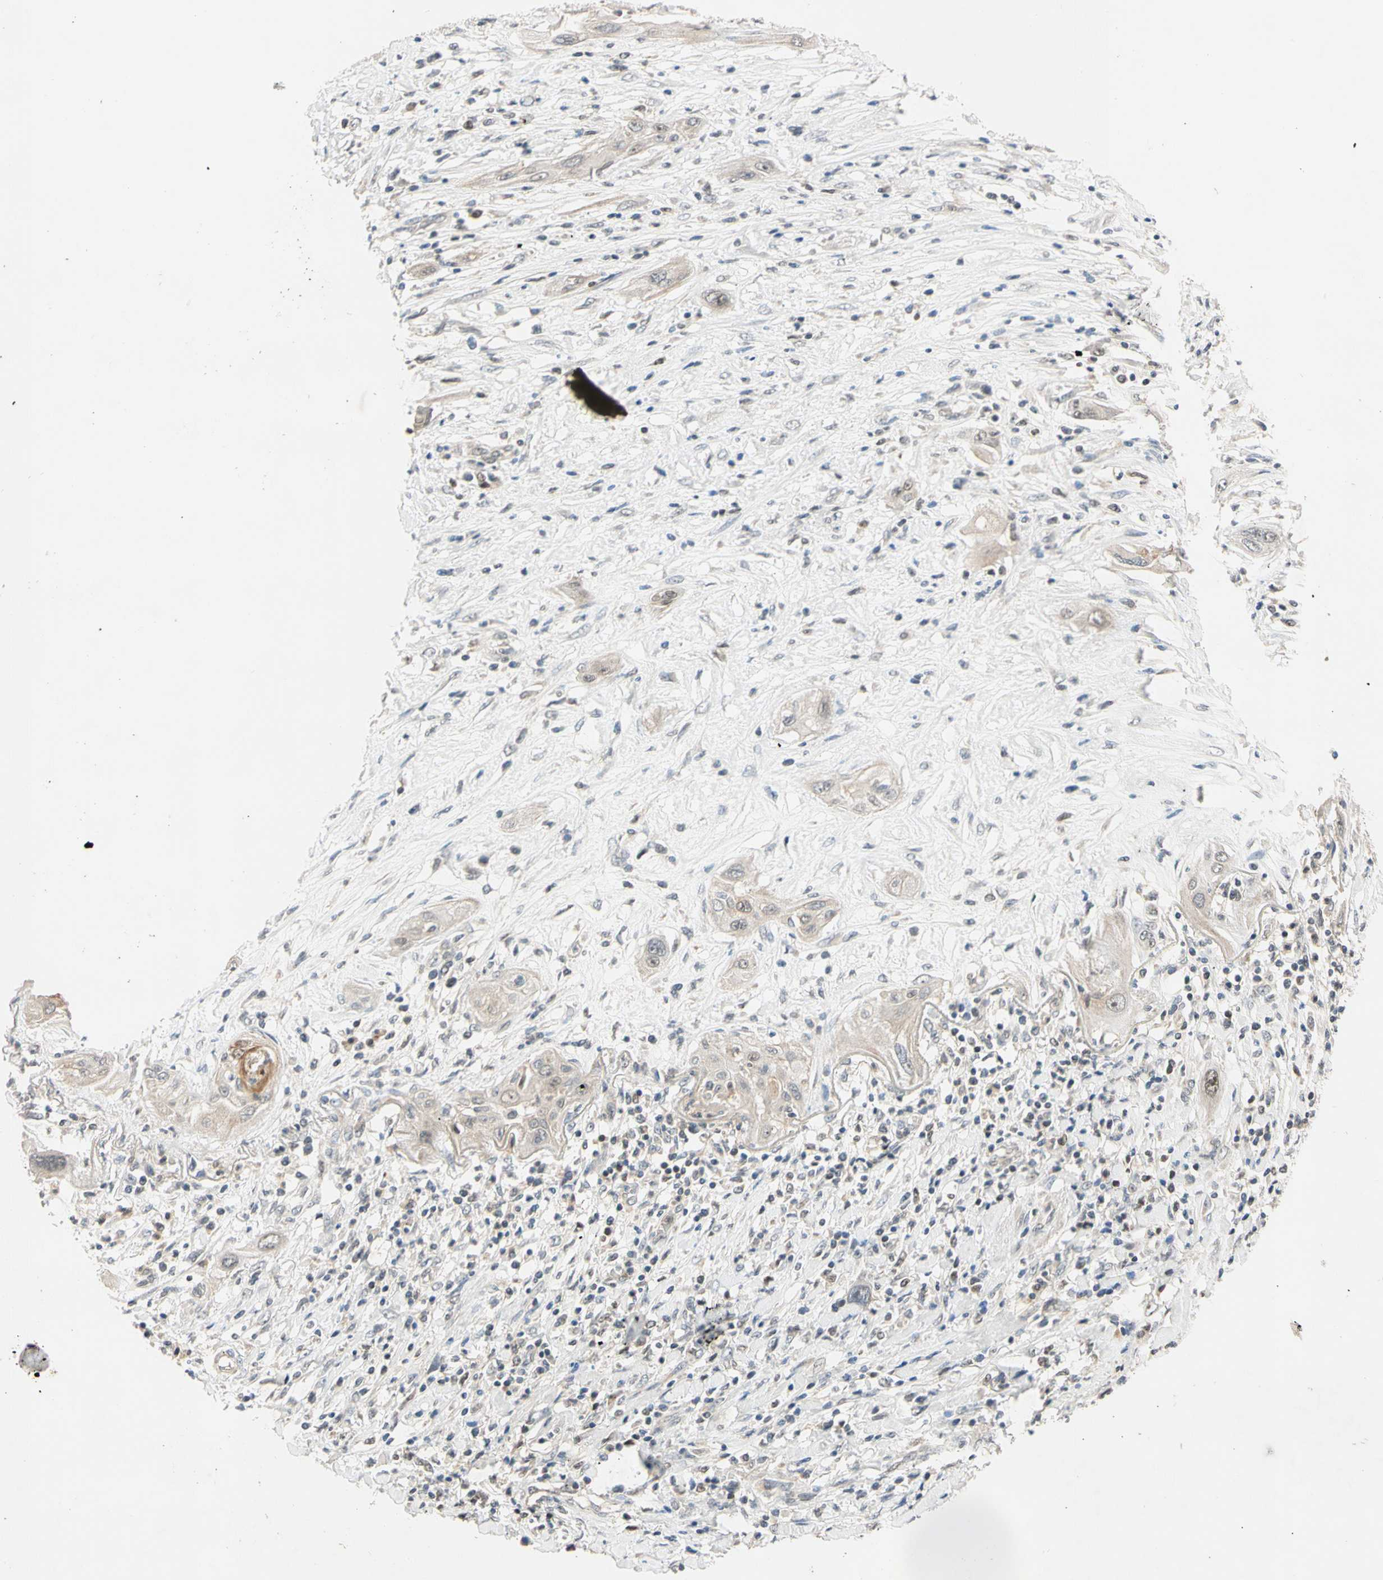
{"staining": {"intensity": "weak", "quantity": ">75%", "location": "cytoplasmic/membranous"}, "tissue": "lung cancer", "cell_type": "Tumor cells", "image_type": "cancer", "snomed": [{"axis": "morphology", "description": "Squamous cell carcinoma, NOS"}, {"axis": "topography", "description": "Lung"}], "caption": "The immunohistochemical stain labels weak cytoplasmic/membranous positivity in tumor cells of lung squamous cell carcinoma tissue.", "gene": "RIOX2", "patient": {"sex": "female", "age": 47}}